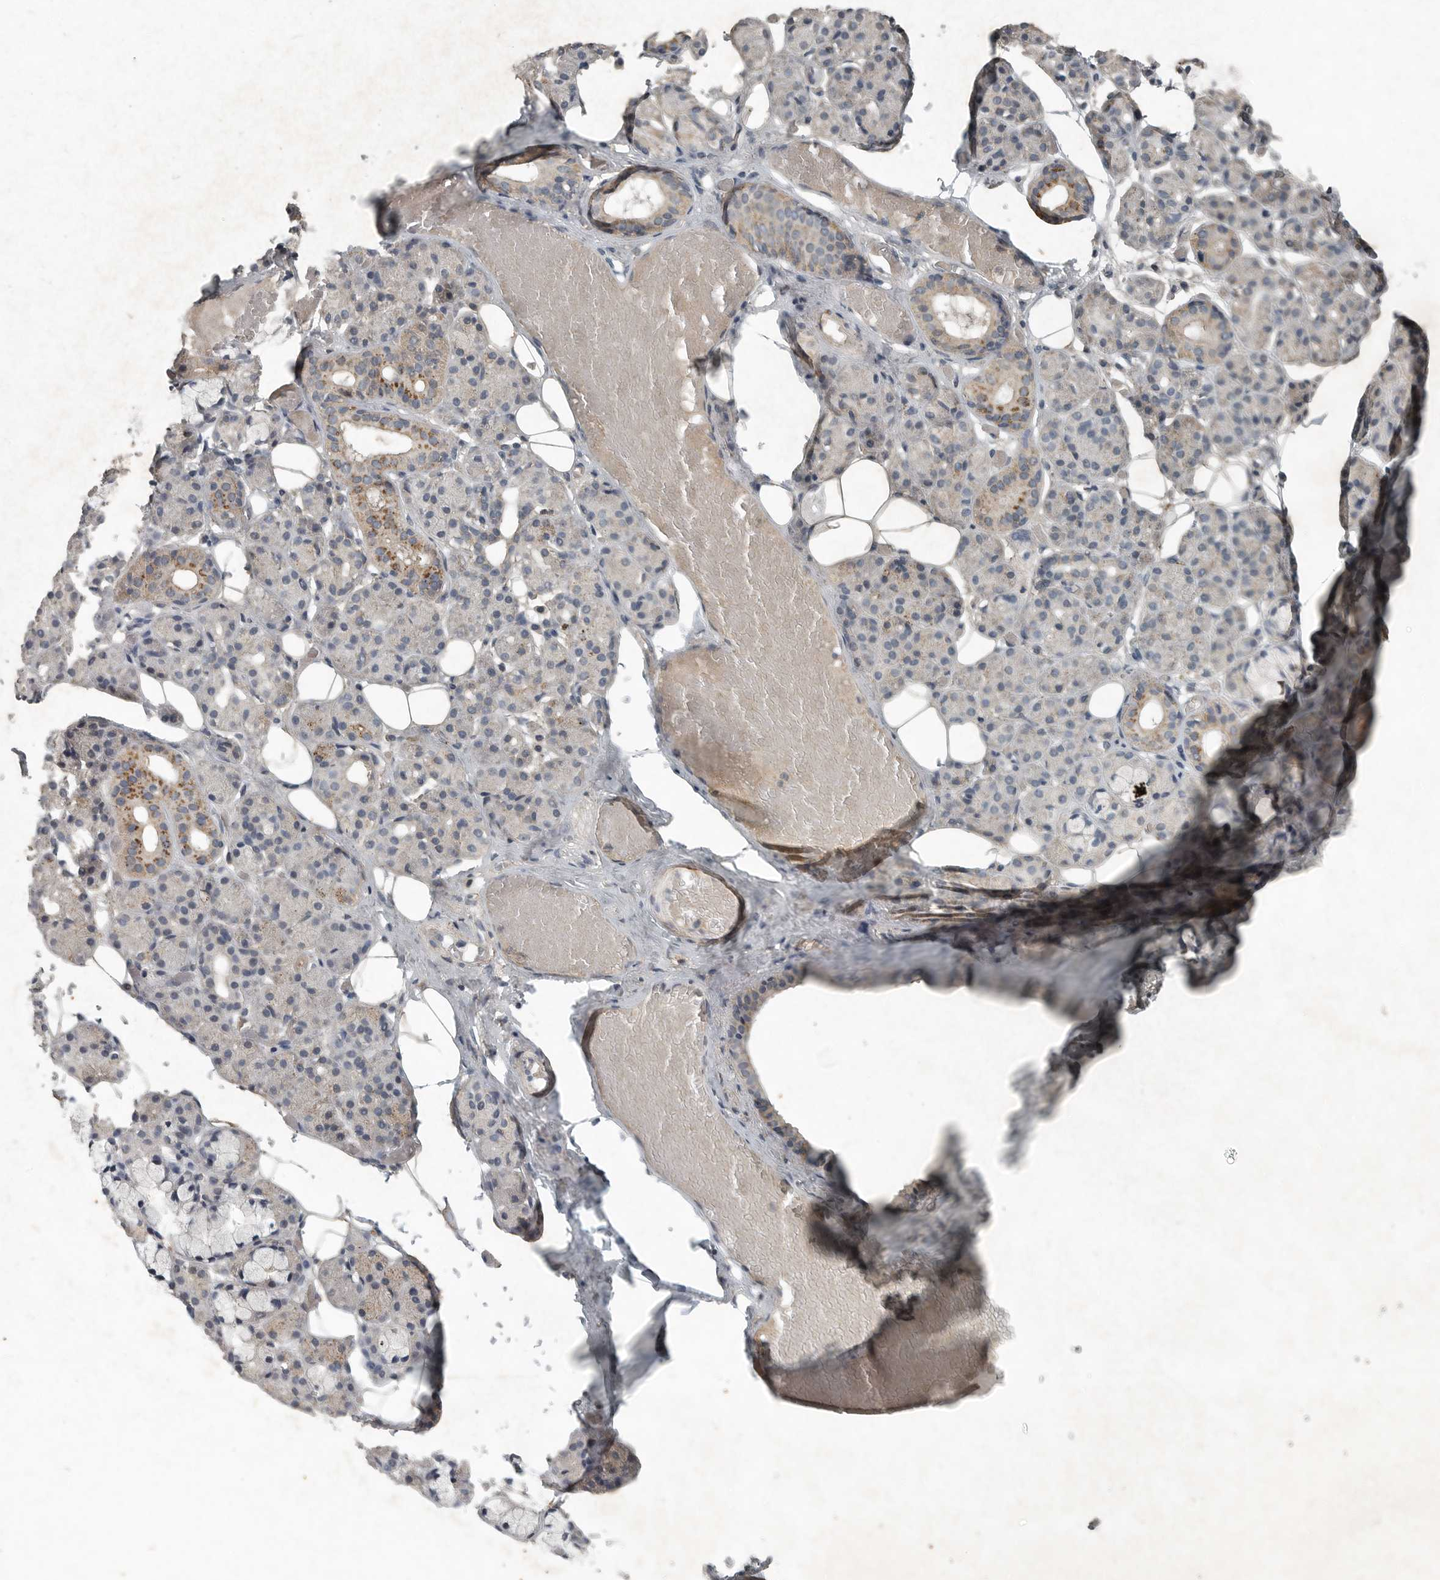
{"staining": {"intensity": "moderate", "quantity": "<25%", "location": "cytoplasmic/membranous"}, "tissue": "salivary gland", "cell_type": "Glandular cells", "image_type": "normal", "snomed": [{"axis": "morphology", "description": "Normal tissue, NOS"}, {"axis": "topography", "description": "Salivary gland"}], "caption": "Moderate cytoplasmic/membranous protein positivity is identified in about <25% of glandular cells in salivary gland. The staining was performed using DAB (3,3'-diaminobenzidine) to visualize the protein expression in brown, while the nuclei were stained in blue with hematoxylin (Magnification: 20x).", "gene": "IL6ST", "patient": {"sex": "male", "age": 63}}